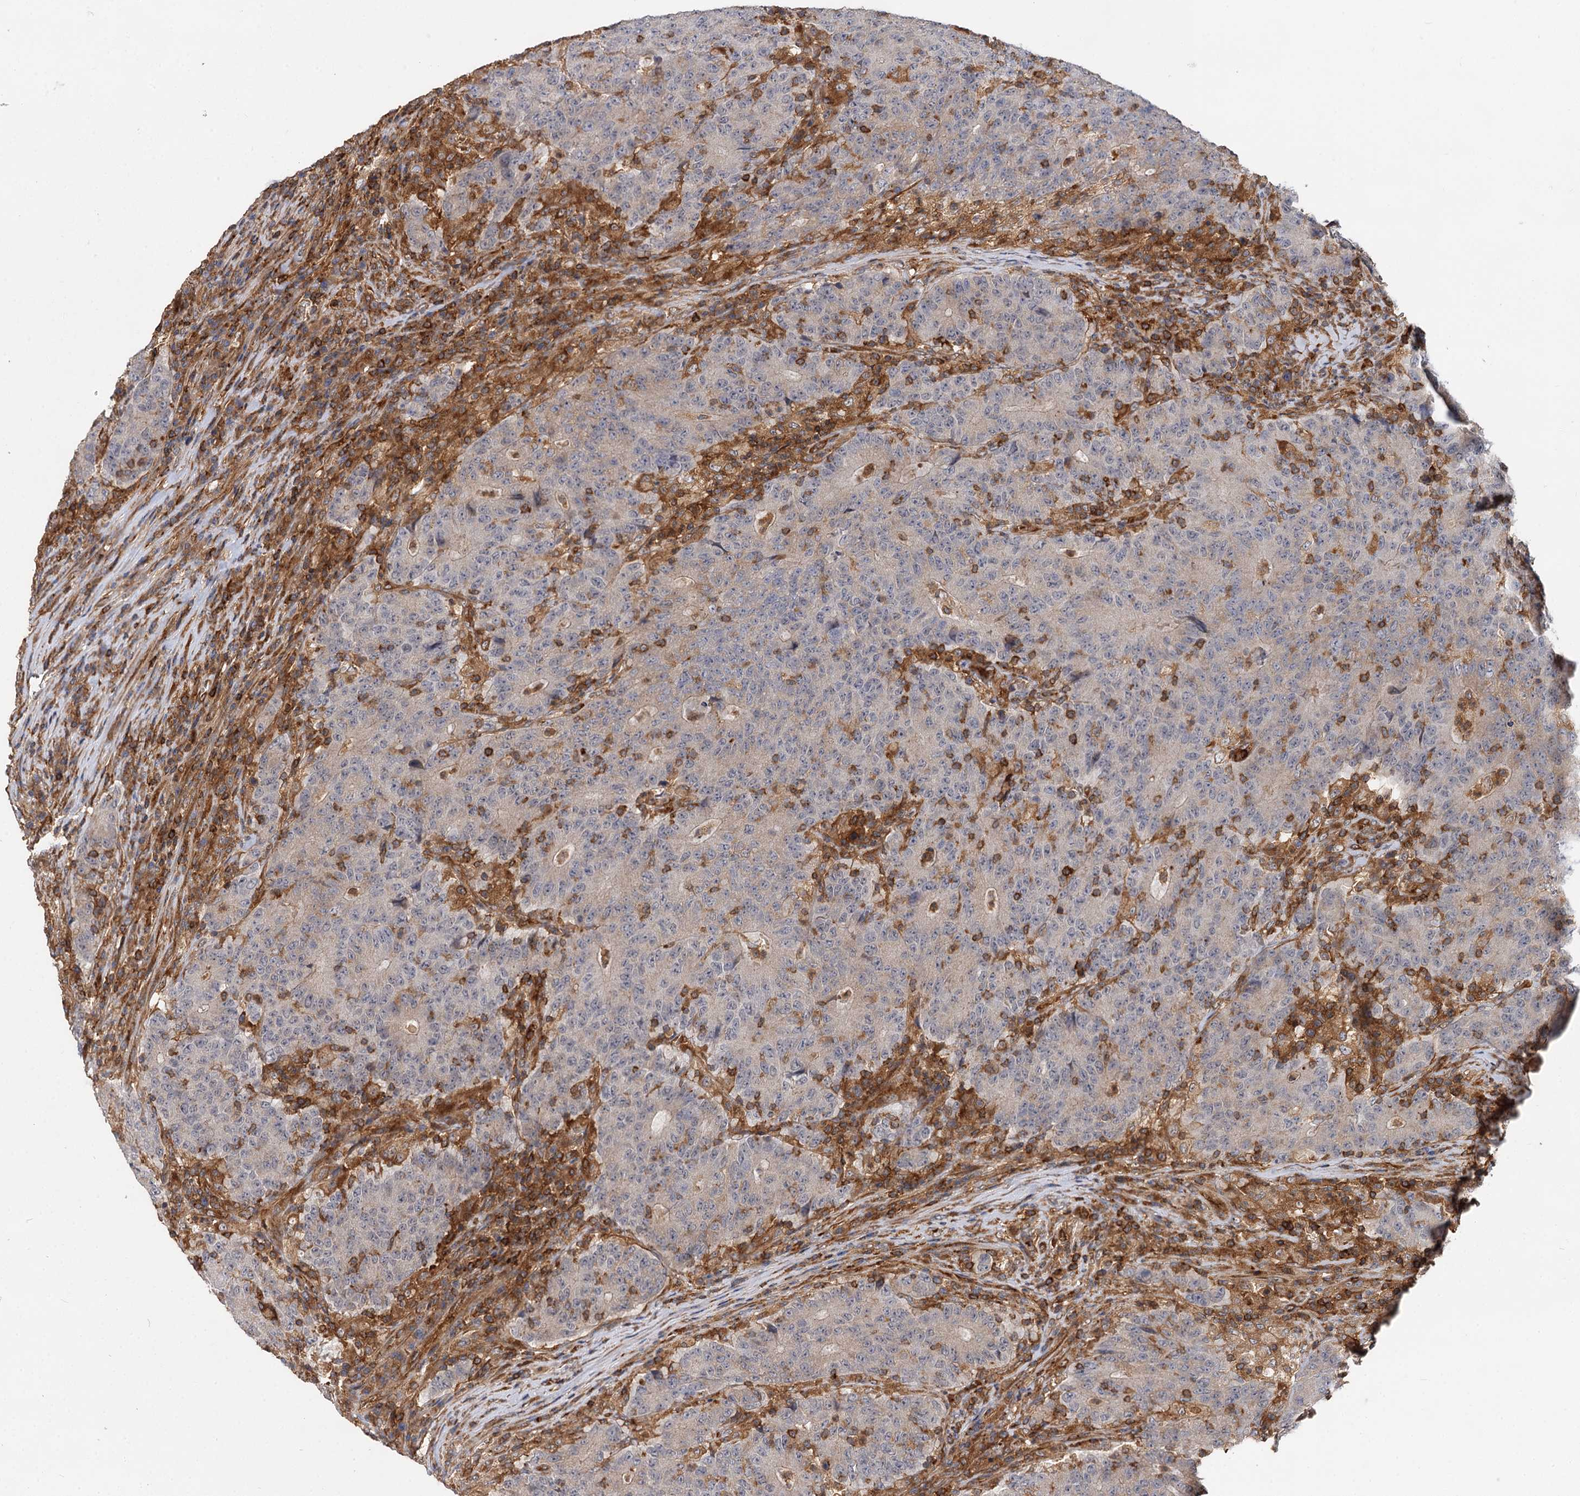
{"staining": {"intensity": "negative", "quantity": "none", "location": "none"}, "tissue": "colorectal cancer", "cell_type": "Tumor cells", "image_type": "cancer", "snomed": [{"axis": "morphology", "description": "Adenocarcinoma, NOS"}, {"axis": "topography", "description": "Colon"}], "caption": "Histopathology image shows no significant protein expression in tumor cells of colorectal adenocarcinoma.", "gene": "PACS1", "patient": {"sex": "female", "age": 75}}